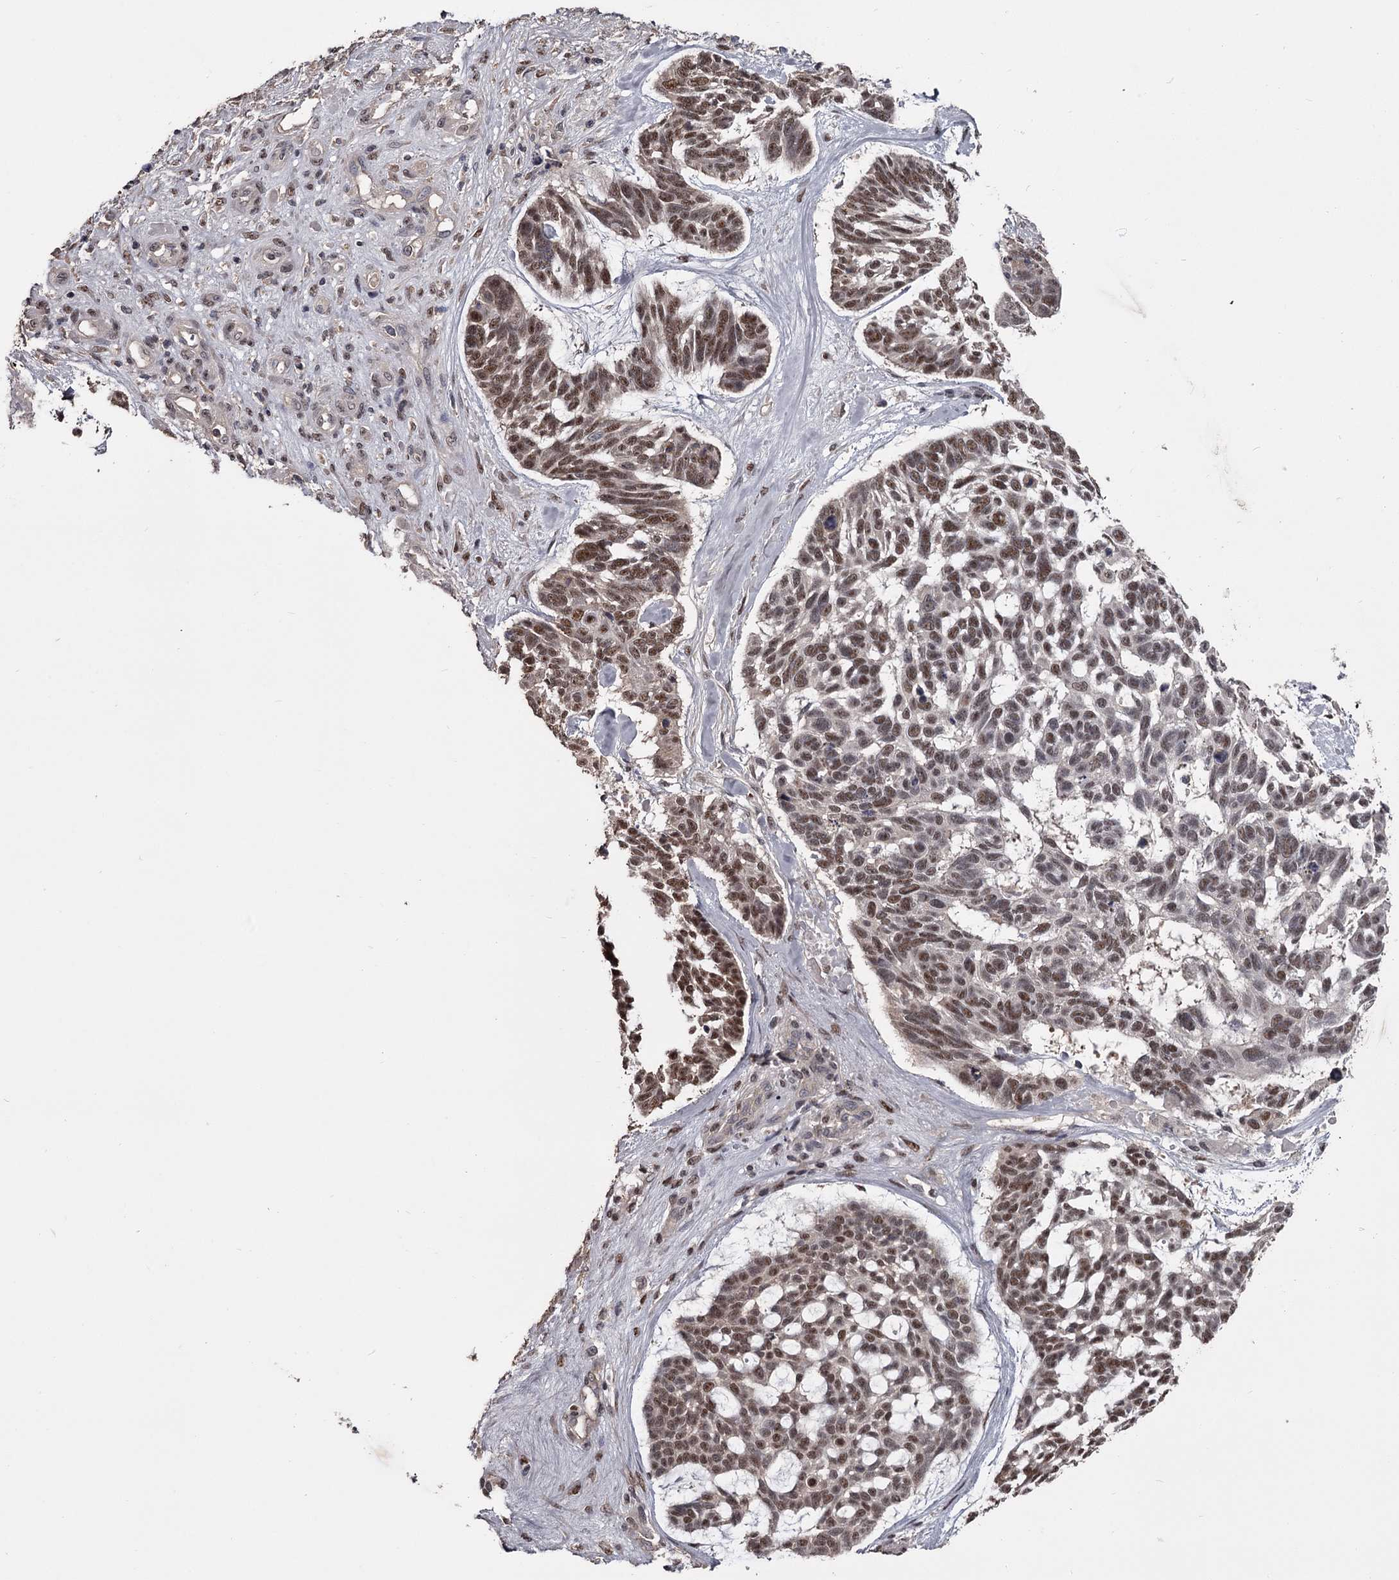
{"staining": {"intensity": "moderate", "quantity": ">75%", "location": "nuclear"}, "tissue": "skin cancer", "cell_type": "Tumor cells", "image_type": "cancer", "snomed": [{"axis": "morphology", "description": "Basal cell carcinoma"}, {"axis": "topography", "description": "Skin"}], "caption": "Skin cancer tissue reveals moderate nuclear expression in approximately >75% of tumor cells, visualized by immunohistochemistry. (DAB IHC, brown staining for protein, blue staining for nuclei).", "gene": "PRPF40B", "patient": {"sex": "male", "age": 88}}